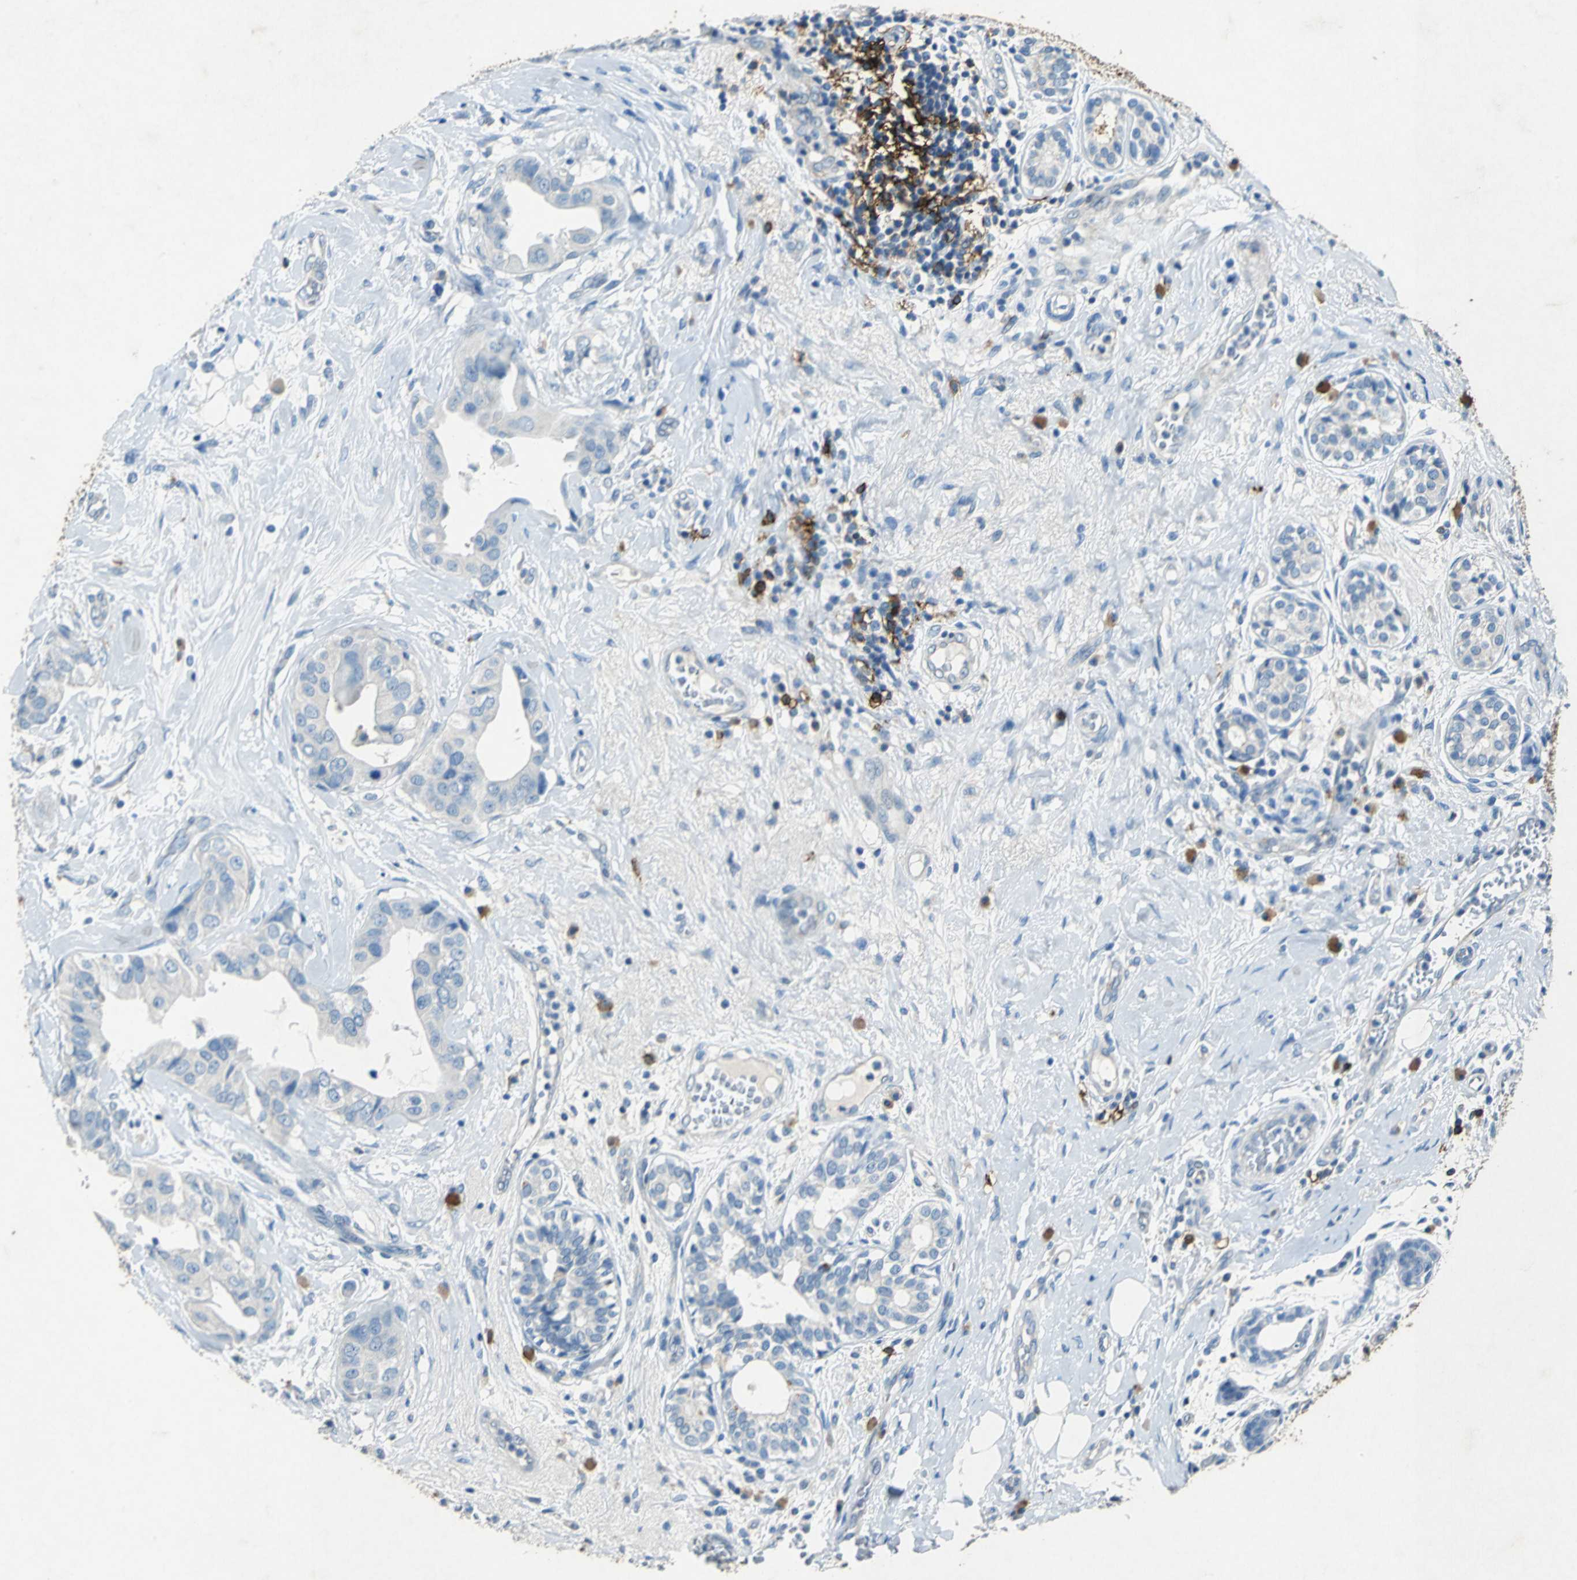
{"staining": {"intensity": "negative", "quantity": "none", "location": "none"}, "tissue": "breast cancer", "cell_type": "Tumor cells", "image_type": "cancer", "snomed": [{"axis": "morphology", "description": "Duct carcinoma"}, {"axis": "topography", "description": "Breast"}], "caption": "The photomicrograph exhibits no staining of tumor cells in intraductal carcinoma (breast).", "gene": "RPS13", "patient": {"sex": "female", "age": 40}}